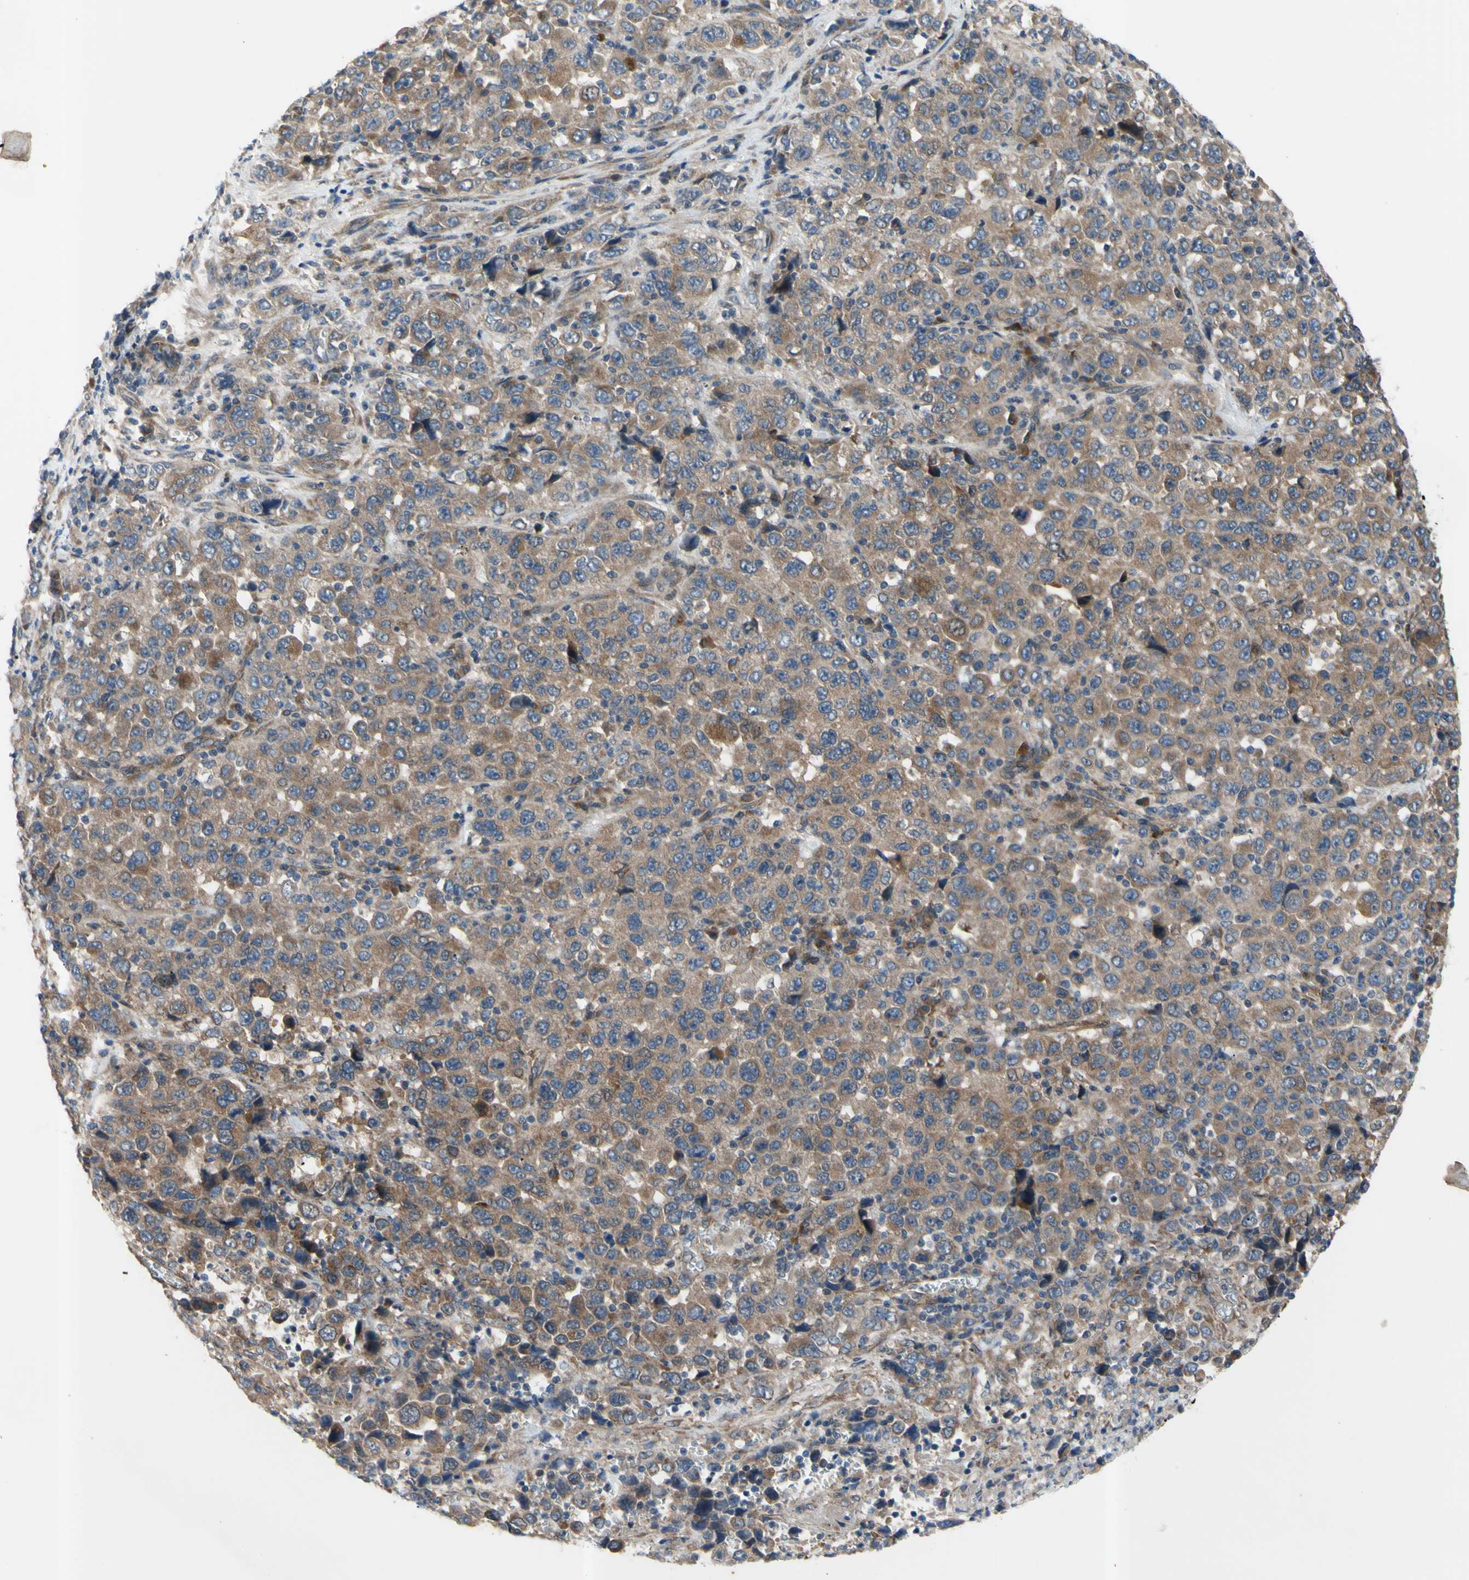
{"staining": {"intensity": "weak", "quantity": ">75%", "location": "cytoplasmic/membranous"}, "tissue": "stomach cancer", "cell_type": "Tumor cells", "image_type": "cancer", "snomed": [{"axis": "morphology", "description": "Normal tissue, NOS"}, {"axis": "morphology", "description": "Adenocarcinoma, NOS"}, {"axis": "topography", "description": "Stomach, upper"}, {"axis": "topography", "description": "Stomach"}], "caption": "Protein expression analysis of stomach cancer (adenocarcinoma) reveals weak cytoplasmic/membranous expression in approximately >75% of tumor cells.", "gene": "SVIL", "patient": {"sex": "male", "age": 59}}